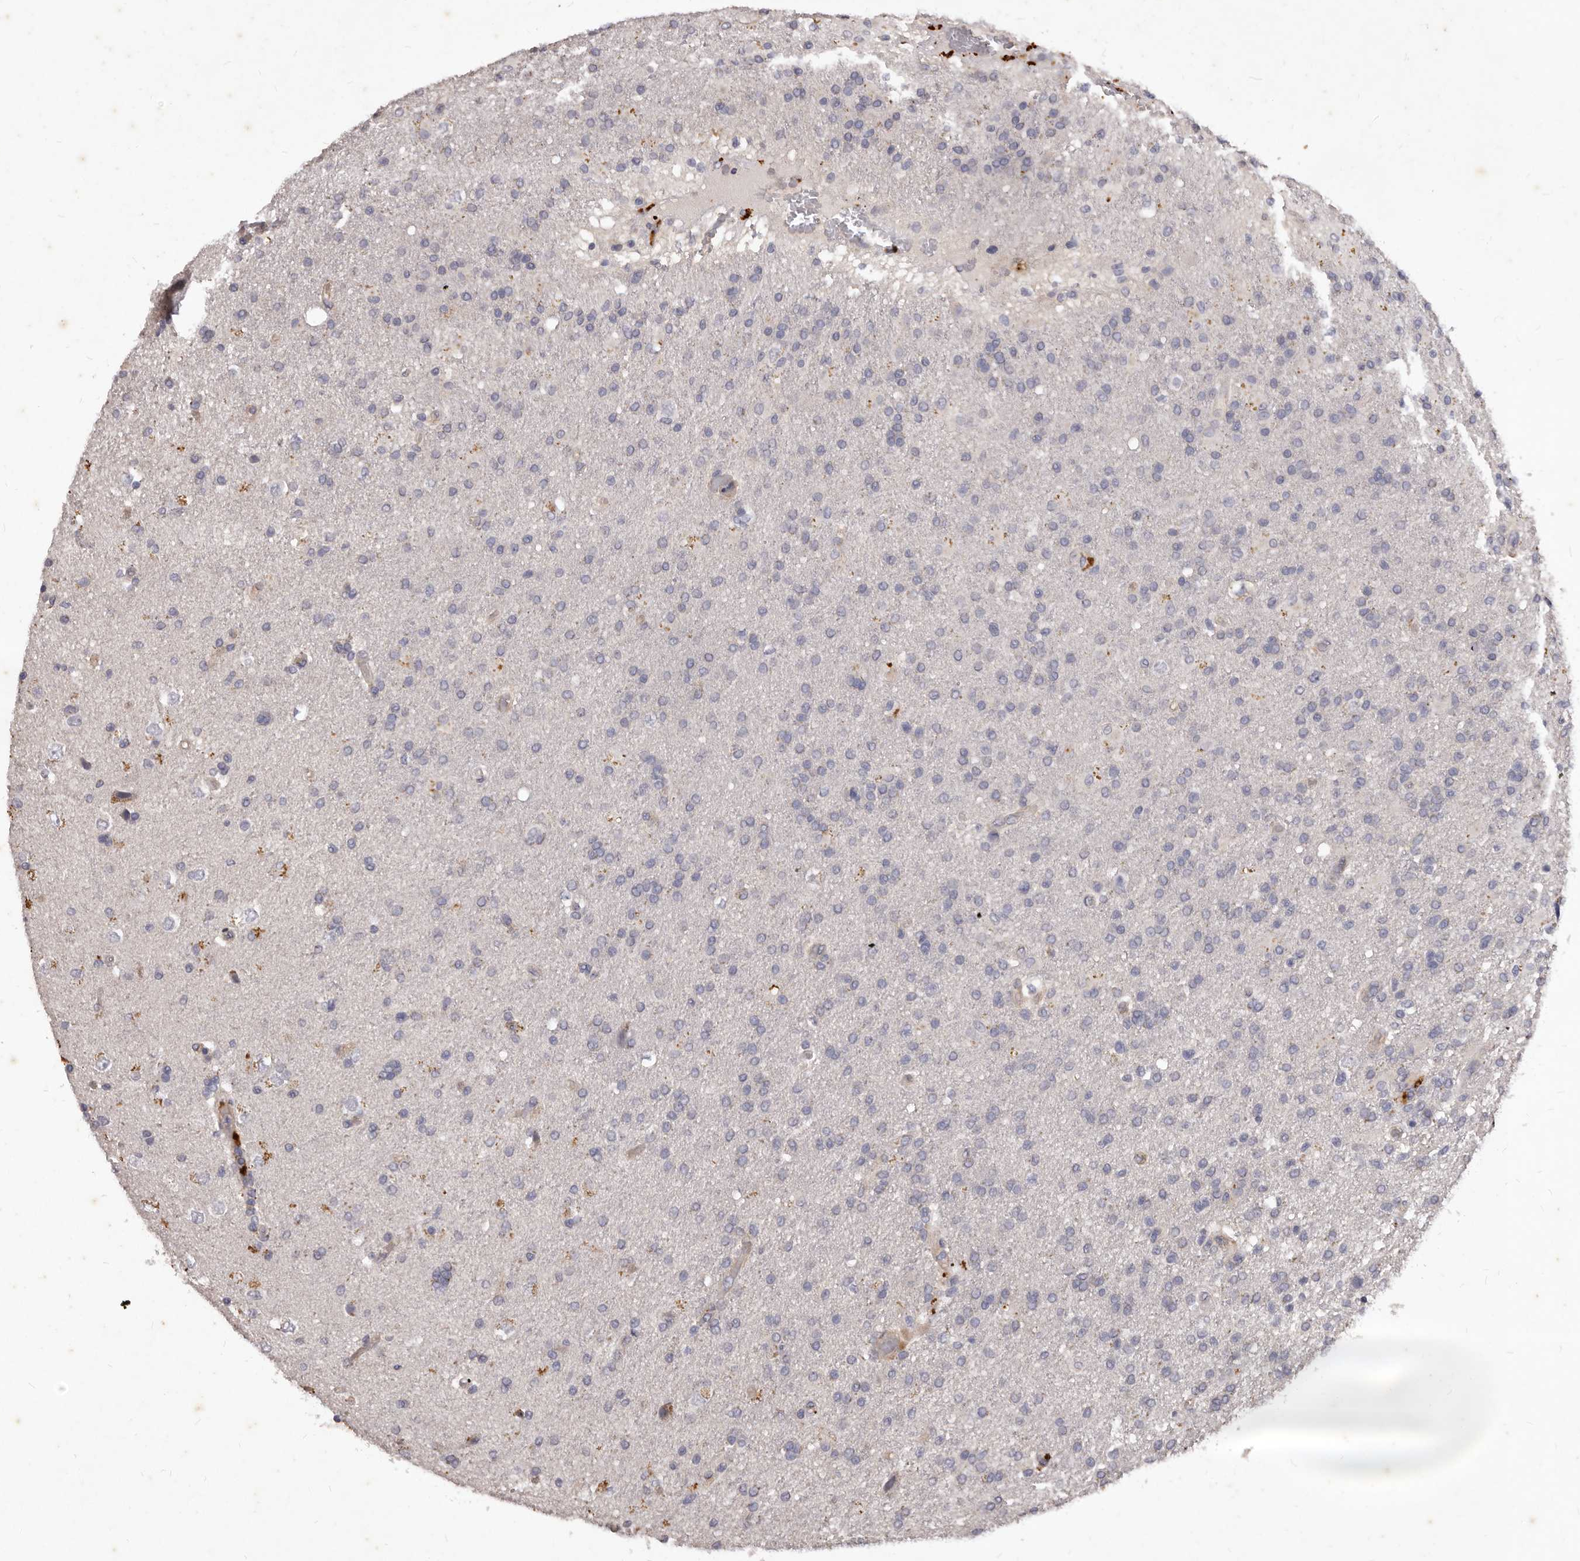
{"staining": {"intensity": "negative", "quantity": "none", "location": "none"}, "tissue": "glioma", "cell_type": "Tumor cells", "image_type": "cancer", "snomed": [{"axis": "morphology", "description": "Glioma, malignant, High grade"}, {"axis": "topography", "description": "Brain"}], "caption": "Tumor cells are negative for protein expression in human glioma. (Stains: DAB immunohistochemistry (IHC) with hematoxylin counter stain, Microscopy: brightfield microscopy at high magnification).", "gene": "GPRC5C", "patient": {"sex": "male", "age": 72}}